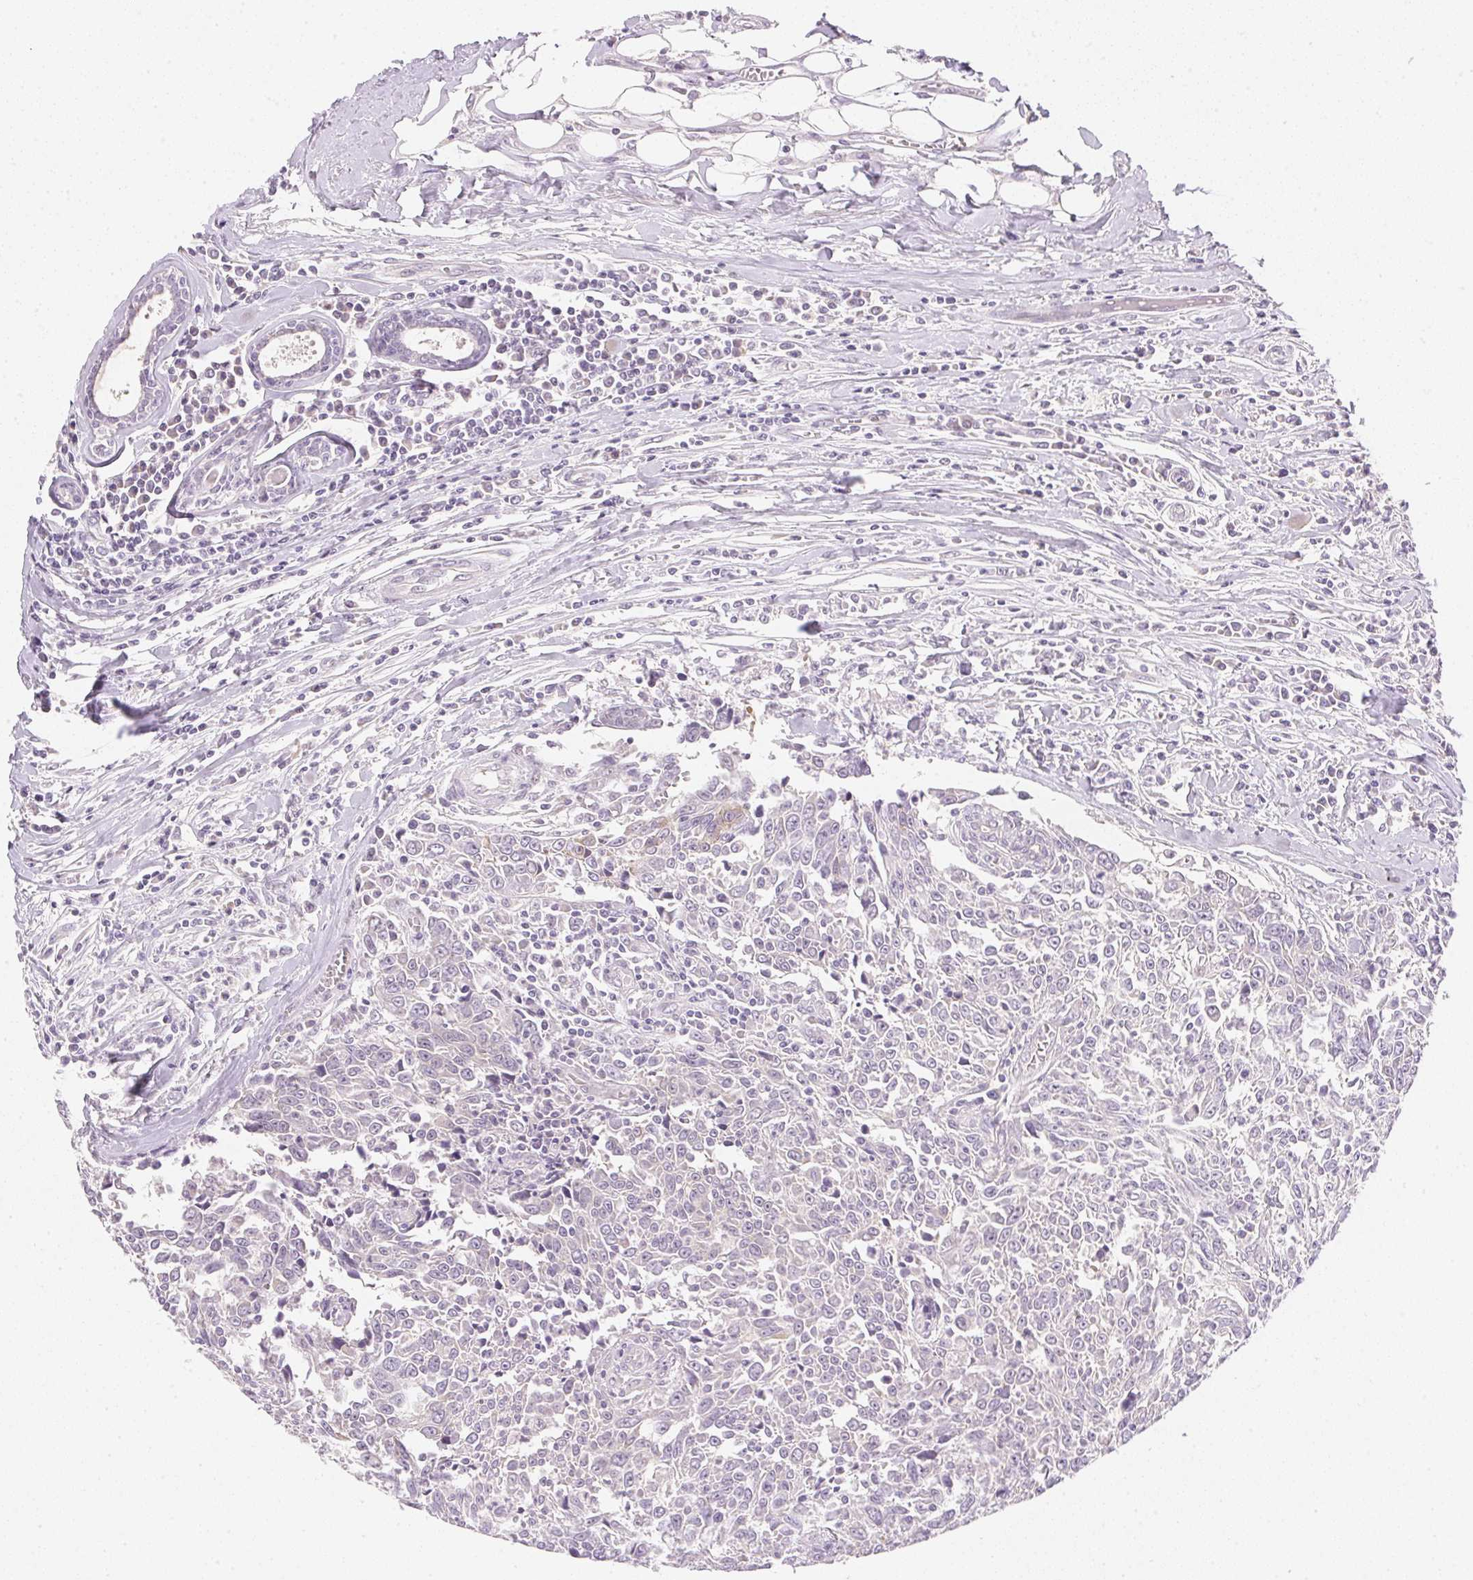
{"staining": {"intensity": "negative", "quantity": "none", "location": "none"}, "tissue": "breast cancer", "cell_type": "Tumor cells", "image_type": "cancer", "snomed": [{"axis": "morphology", "description": "Duct carcinoma"}, {"axis": "topography", "description": "Breast"}], "caption": "Tumor cells show no significant expression in breast intraductal carcinoma. Brightfield microscopy of immunohistochemistry (IHC) stained with DAB (3,3'-diaminobenzidine) (brown) and hematoxylin (blue), captured at high magnification.", "gene": "DHCR24", "patient": {"sex": "female", "age": 50}}